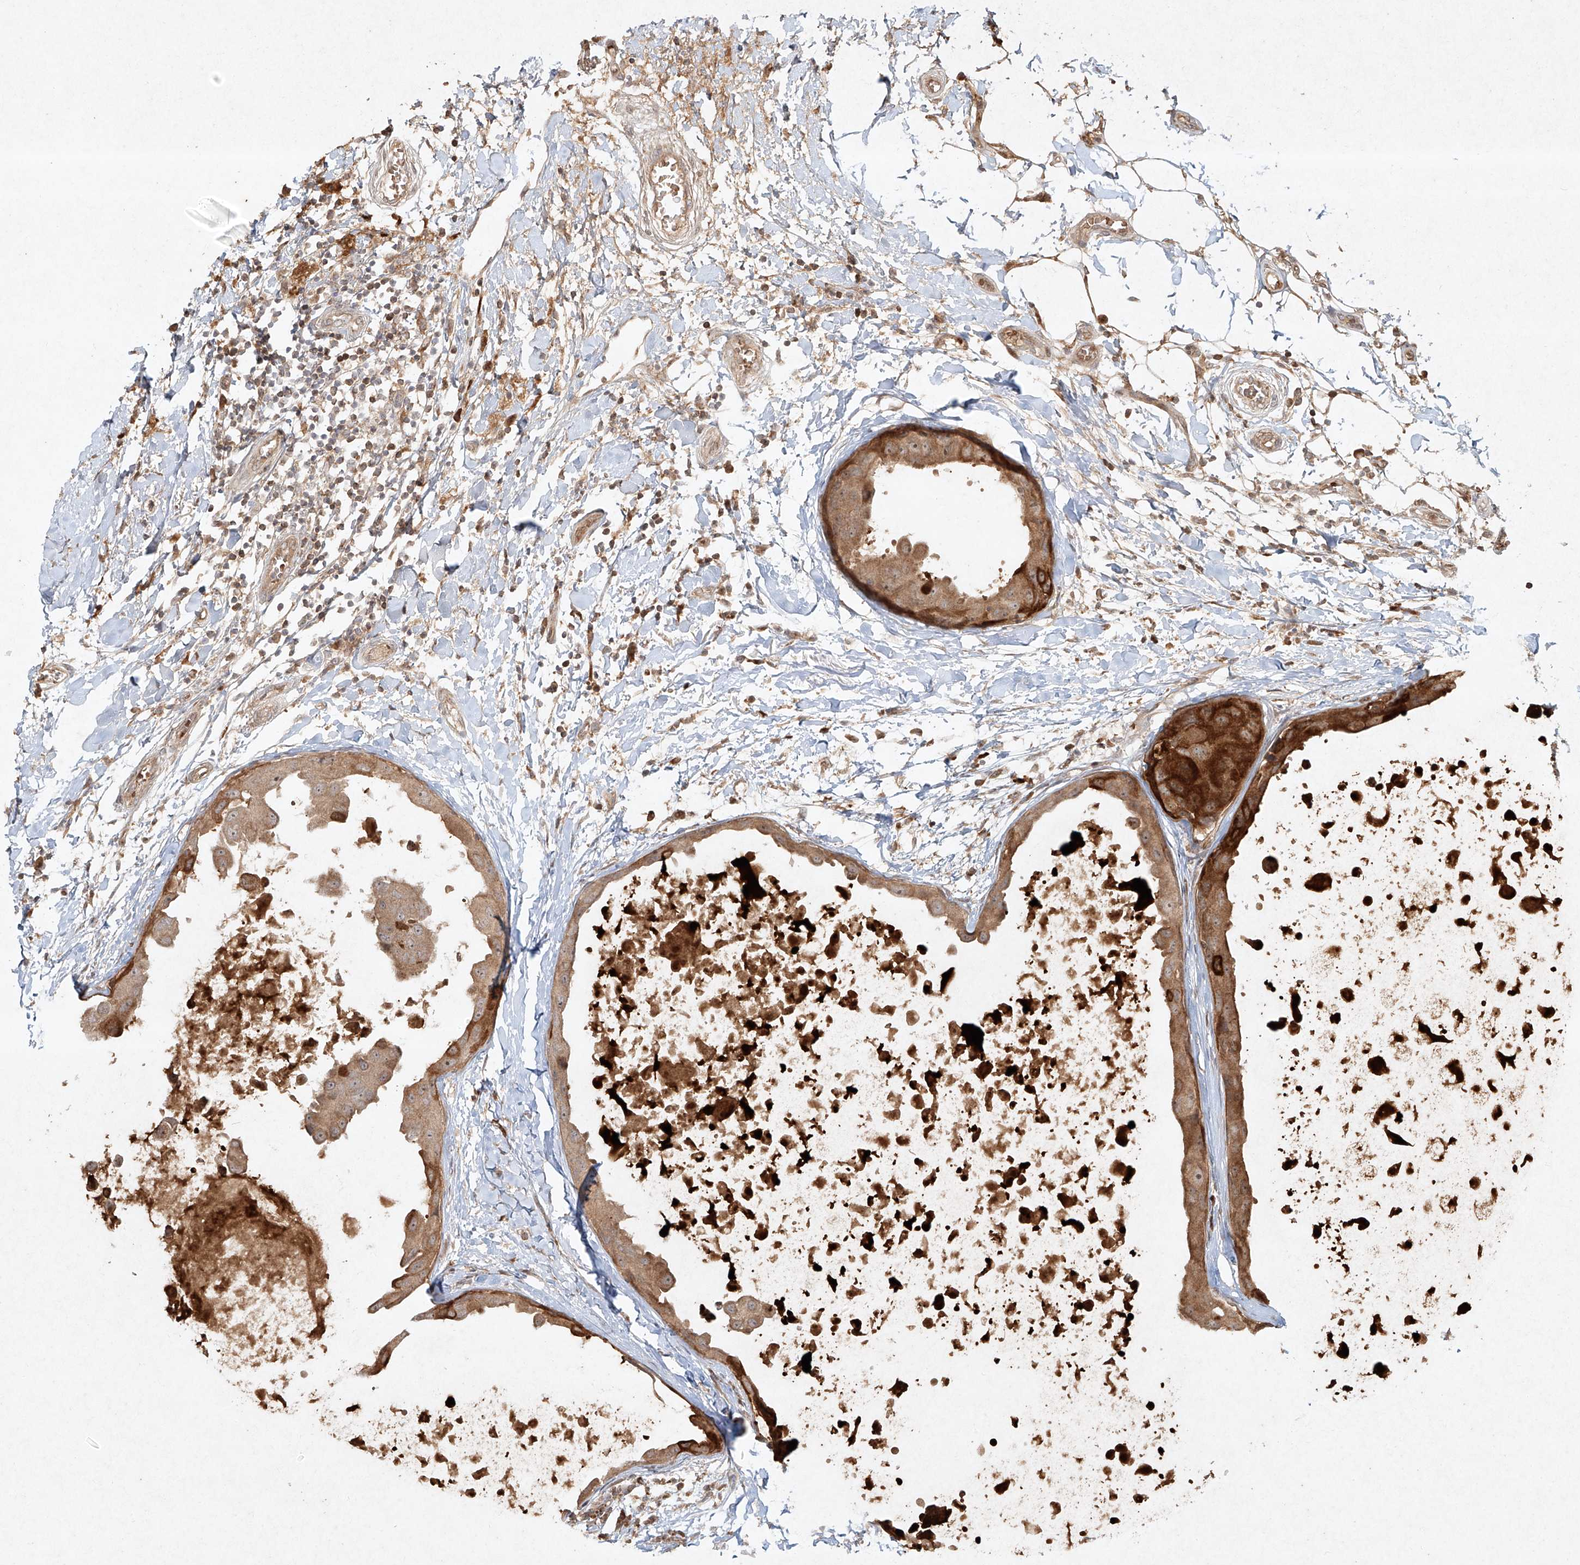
{"staining": {"intensity": "moderate", "quantity": ">75%", "location": "cytoplasmic/membranous,nuclear"}, "tissue": "breast cancer", "cell_type": "Tumor cells", "image_type": "cancer", "snomed": [{"axis": "morphology", "description": "Duct carcinoma"}, {"axis": "topography", "description": "Breast"}], "caption": "A high-resolution histopathology image shows immunohistochemistry (IHC) staining of intraductal carcinoma (breast), which demonstrates moderate cytoplasmic/membranous and nuclear staining in about >75% of tumor cells. (Stains: DAB (3,3'-diaminobenzidine) in brown, nuclei in blue, Microscopy: brightfield microscopy at high magnification).", "gene": "CYYR1", "patient": {"sex": "female", "age": 27}}